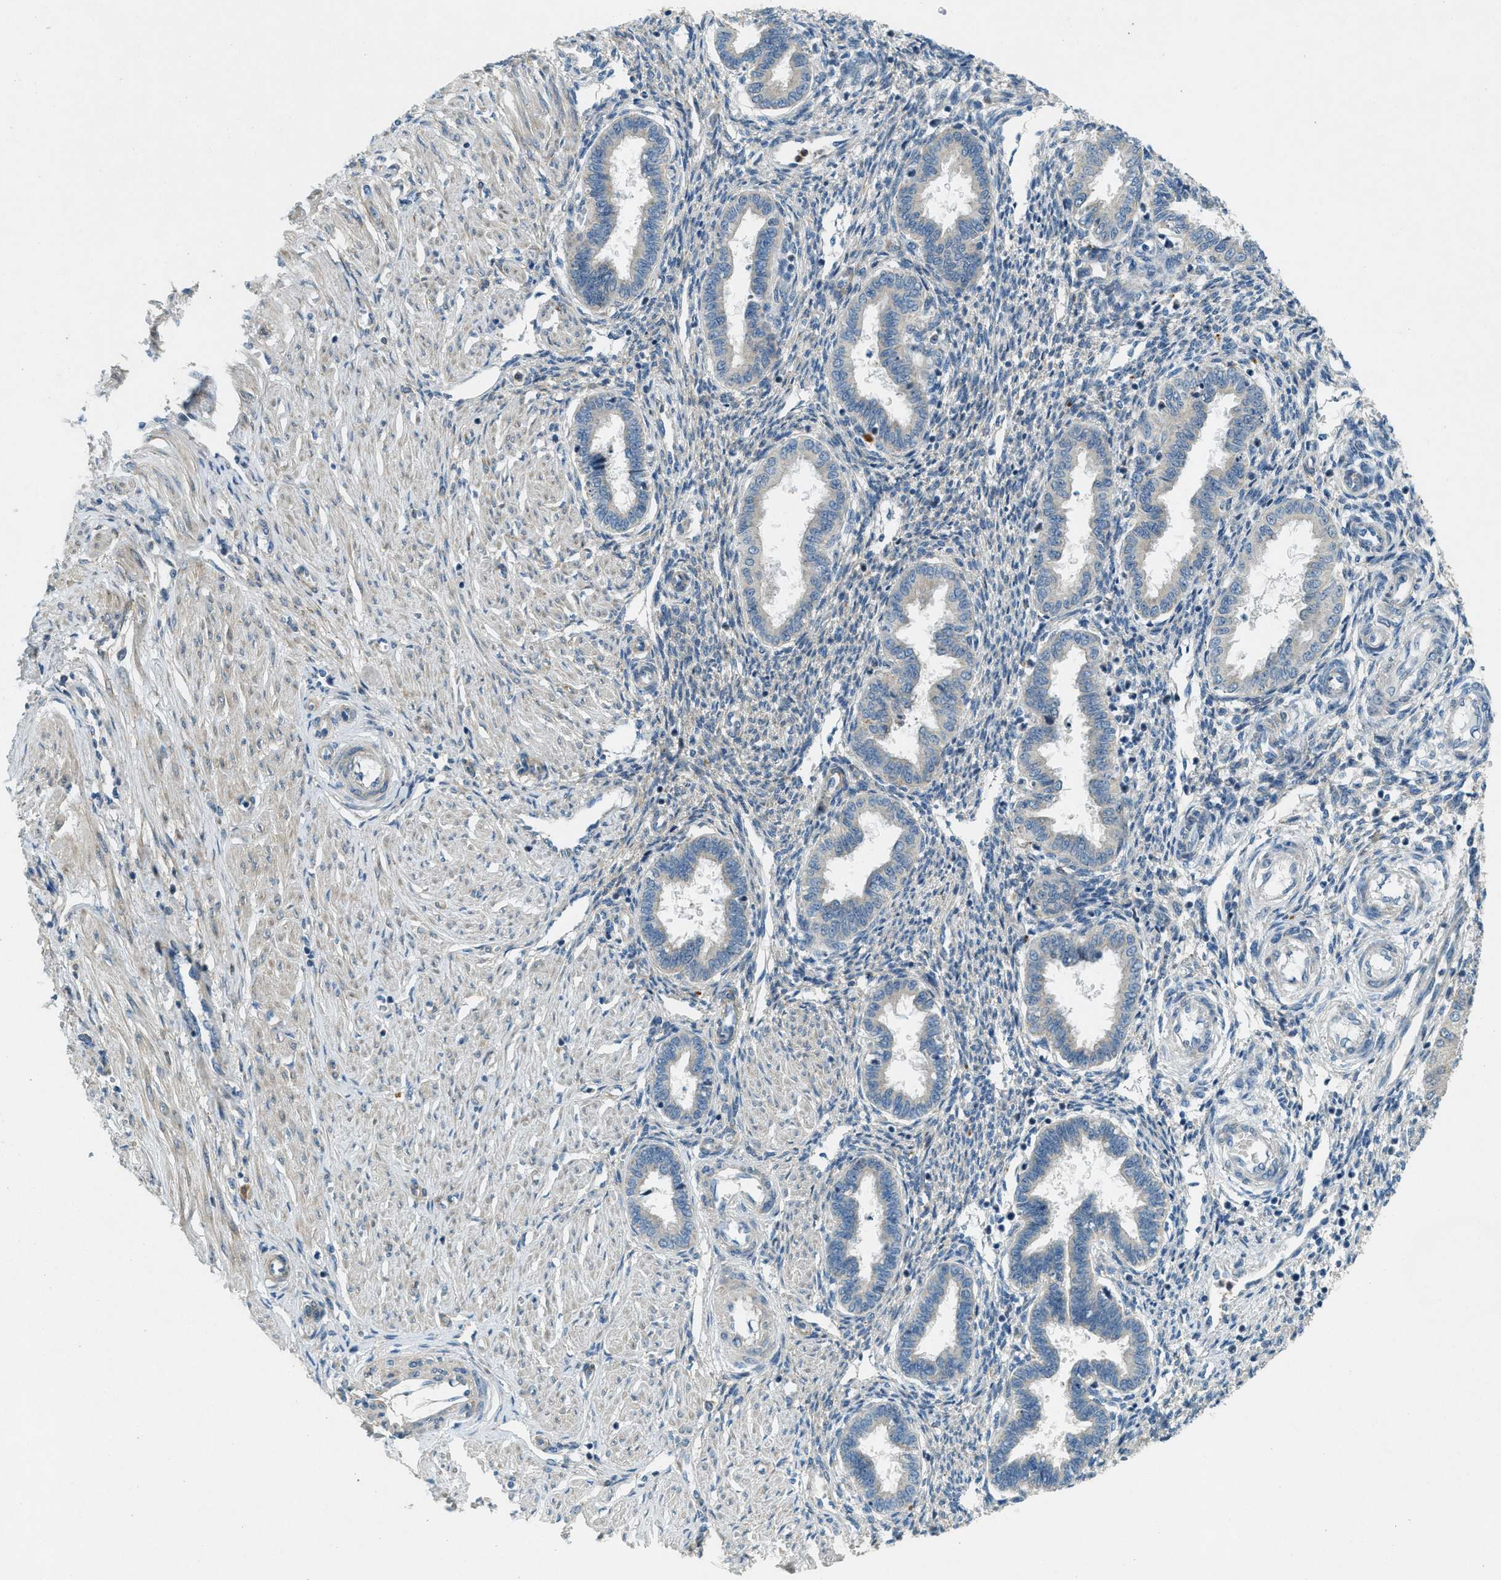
{"staining": {"intensity": "weak", "quantity": "<25%", "location": "cytoplasmic/membranous"}, "tissue": "endometrium", "cell_type": "Cells in endometrial stroma", "image_type": "normal", "snomed": [{"axis": "morphology", "description": "Normal tissue, NOS"}, {"axis": "topography", "description": "Endometrium"}], "caption": "This is a micrograph of immunohistochemistry (IHC) staining of unremarkable endometrium, which shows no positivity in cells in endometrial stroma.", "gene": "SNX14", "patient": {"sex": "female", "age": 33}}